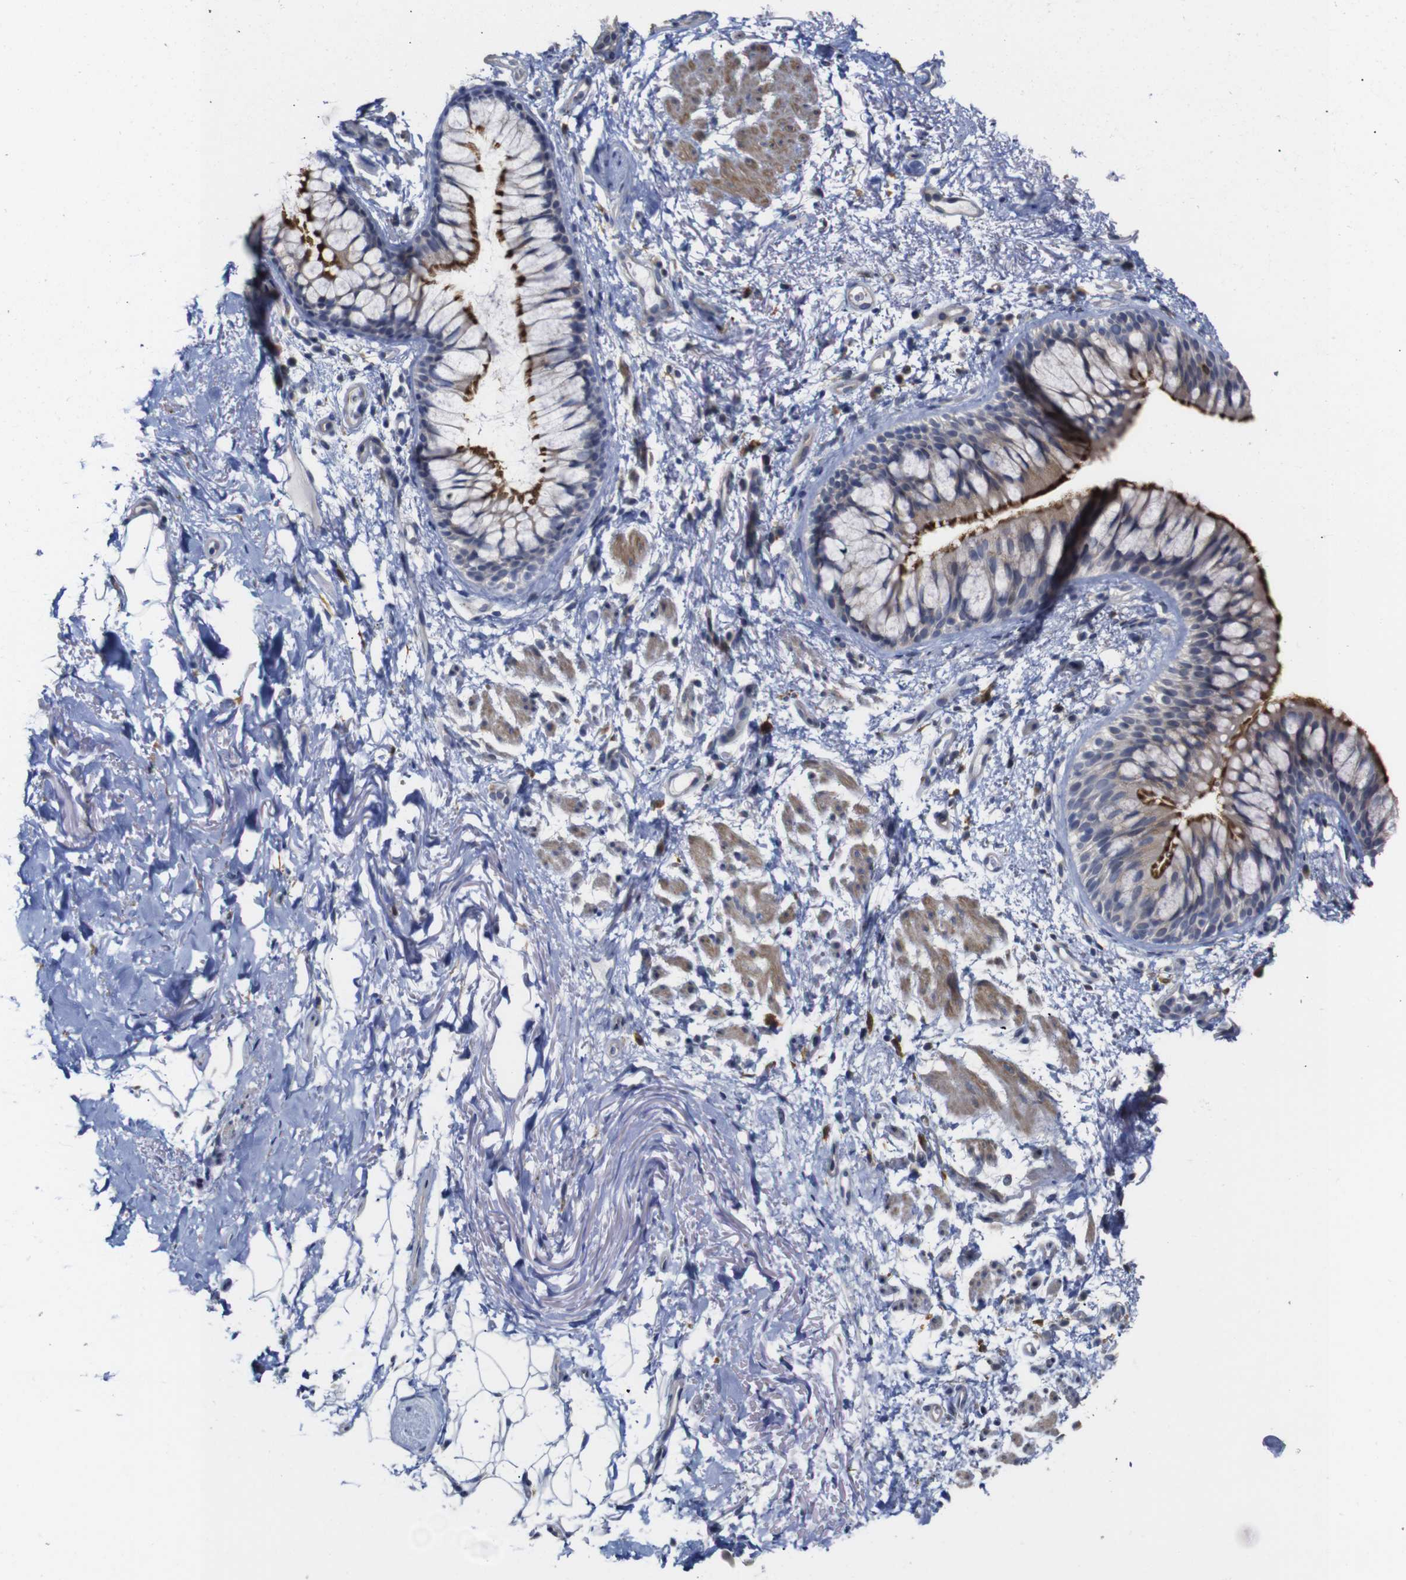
{"staining": {"intensity": "negative", "quantity": "none", "location": "none"}, "tissue": "adipose tissue", "cell_type": "Adipocytes", "image_type": "normal", "snomed": [{"axis": "morphology", "description": "Normal tissue, NOS"}, {"axis": "topography", "description": "Cartilage tissue"}, {"axis": "topography", "description": "Bronchus"}], "caption": "IHC micrograph of unremarkable adipose tissue: adipose tissue stained with DAB demonstrates no significant protein positivity in adipocytes.", "gene": "TCEAL9", "patient": {"sex": "female", "age": 73}}